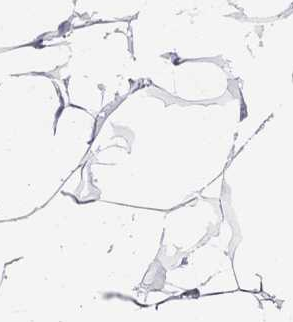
{"staining": {"intensity": "negative", "quantity": "none", "location": "none"}, "tissue": "breast", "cell_type": "Adipocytes", "image_type": "normal", "snomed": [{"axis": "morphology", "description": "Normal tissue, NOS"}, {"axis": "topography", "description": "Breast"}], "caption": "Adipocytes are negative for protein expression in unremarkable human breast. (DAB (3,3'-diaminobenzidine) IHC with hematoxylin counter stain).", "gene": "TEX14", "patient": {"sex": "female", "age": 32}}